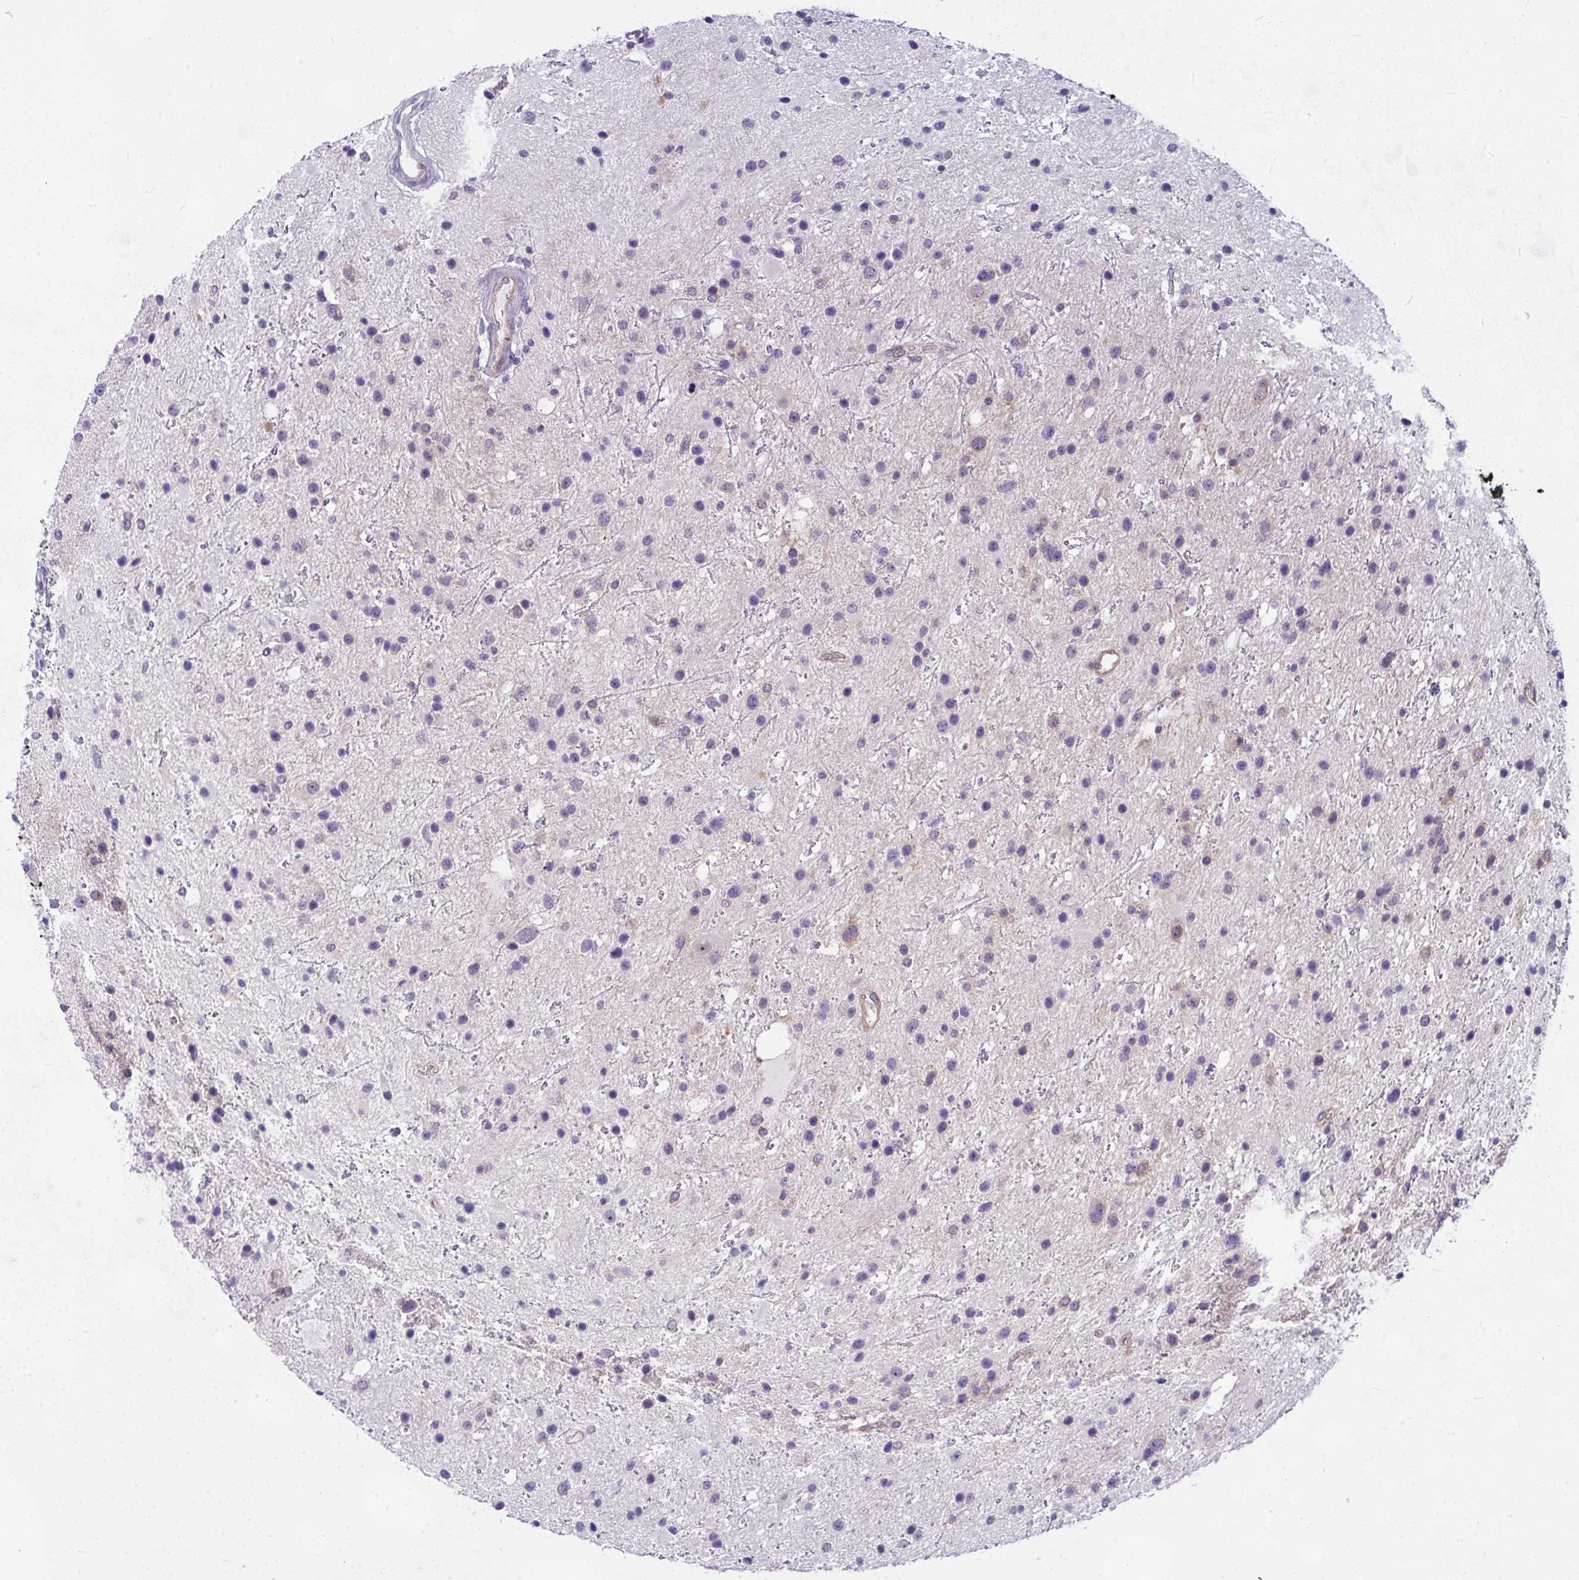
{"staining": {"intensity": "negative", "quantity": "none", "location": "none"}, "tissue": "glioma", "cell_type": "Tumor cells", "image_type": "cancer", "snomed": [{"axis": "morphology", "description": "Glioma, malignant, Low grade"}, {"axis": "topography", "description": "Brain"}], "caption": "This is an immunohistochemistry (IHC) micrograph of malignant glioma (low-grade). There is no staining in tumor cells.", "gene": "NFXL1", "patient": {"sex": "female", "age": 32}}